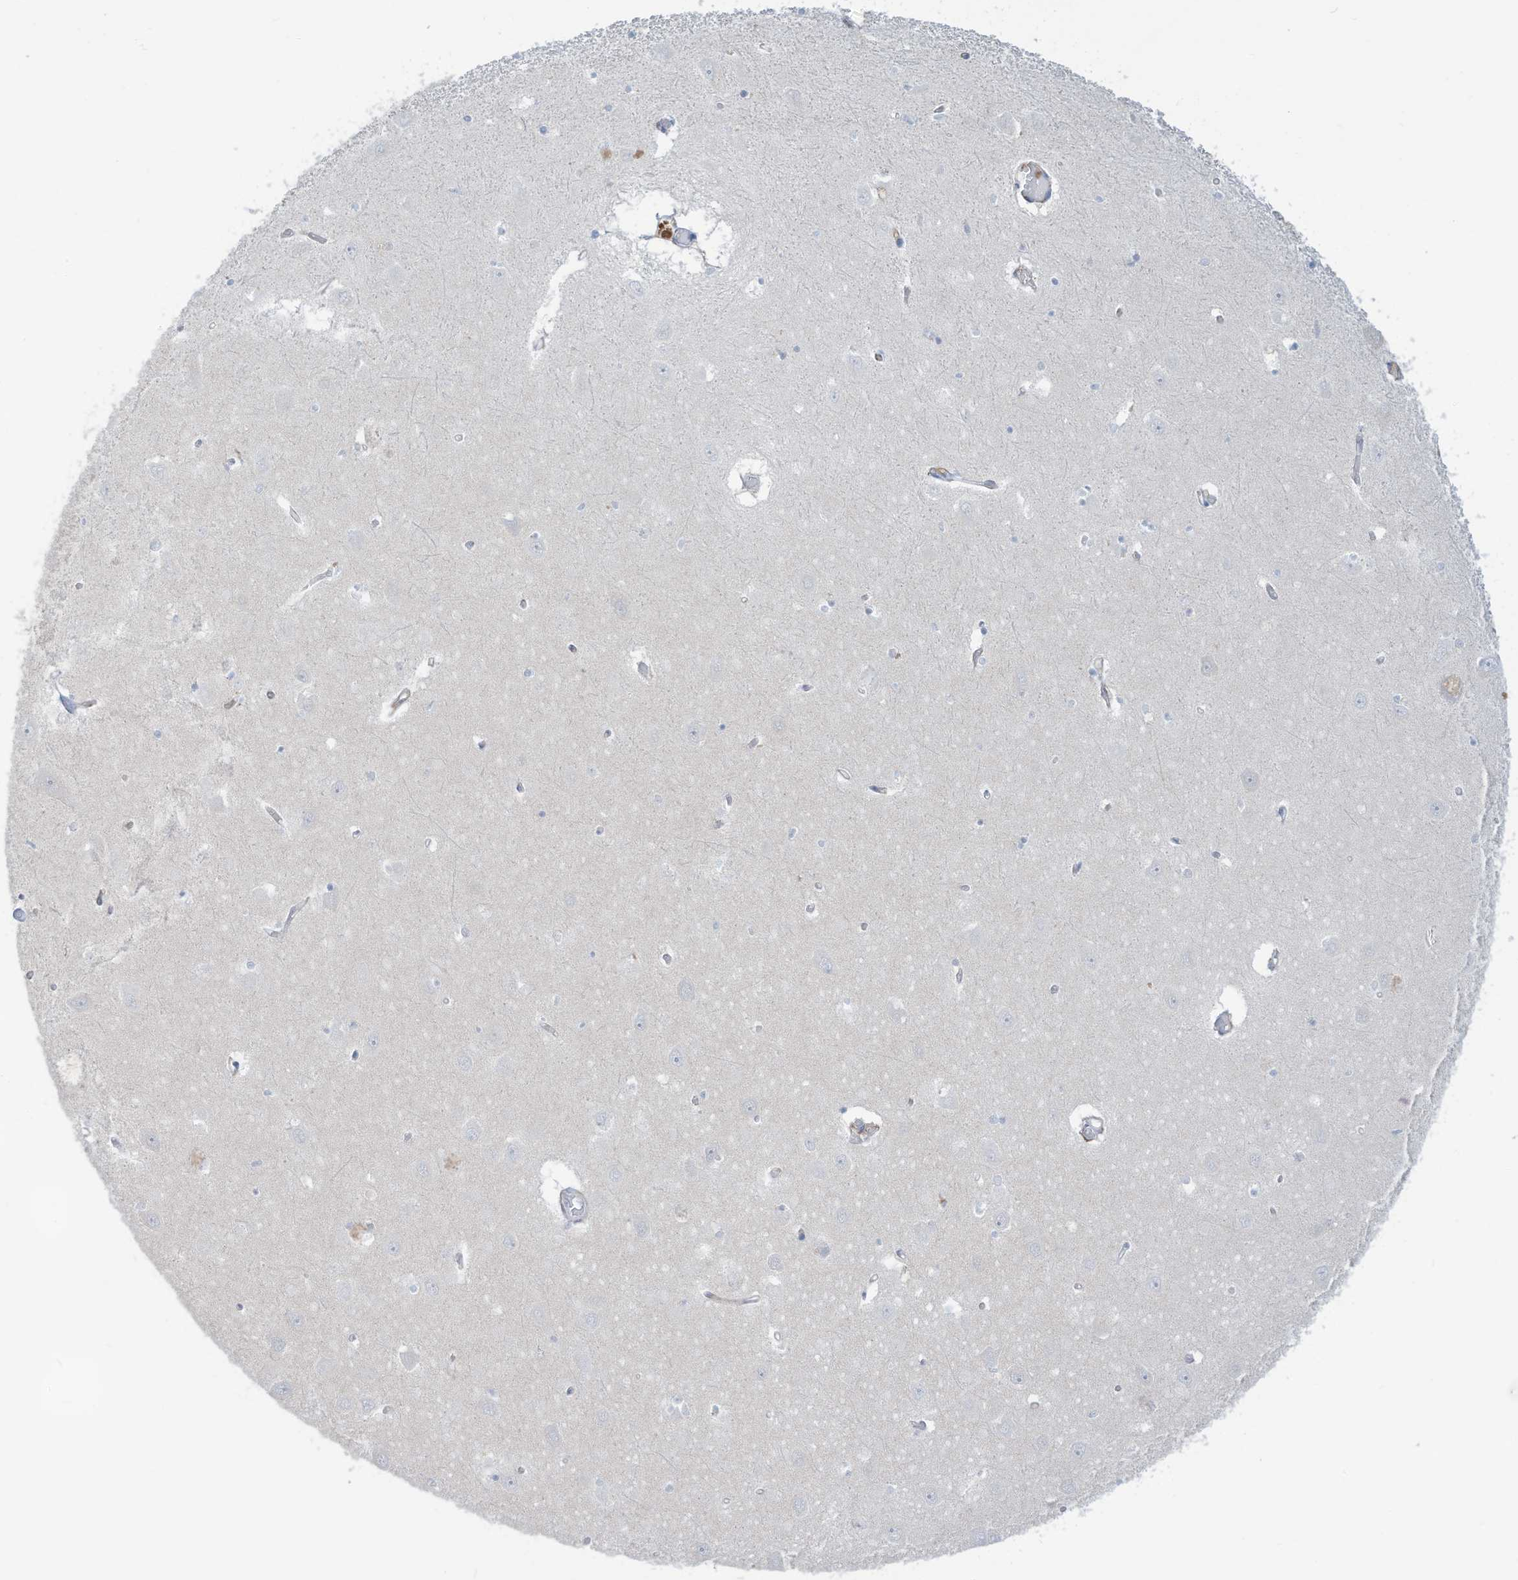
{"staining": {"intensity": "negative", "quantity": "none", "location": "none"}, "tissue": "hippocampus", "cell_type": "Glial cells", "image_type": "normal", "snomed": [{"axis": "morphology", "description": "Normal tissue, NOS"}, {"axis": "topography", "description": "Hippocampus"}], "caption": "High power microscopy histopathology image of an immunohistochemistry histopathology image of normal hippocampus, revealing no significant positivity in glial cells.", "gene": "NOTO", "patient": {"sex": "male", "age": 70}}